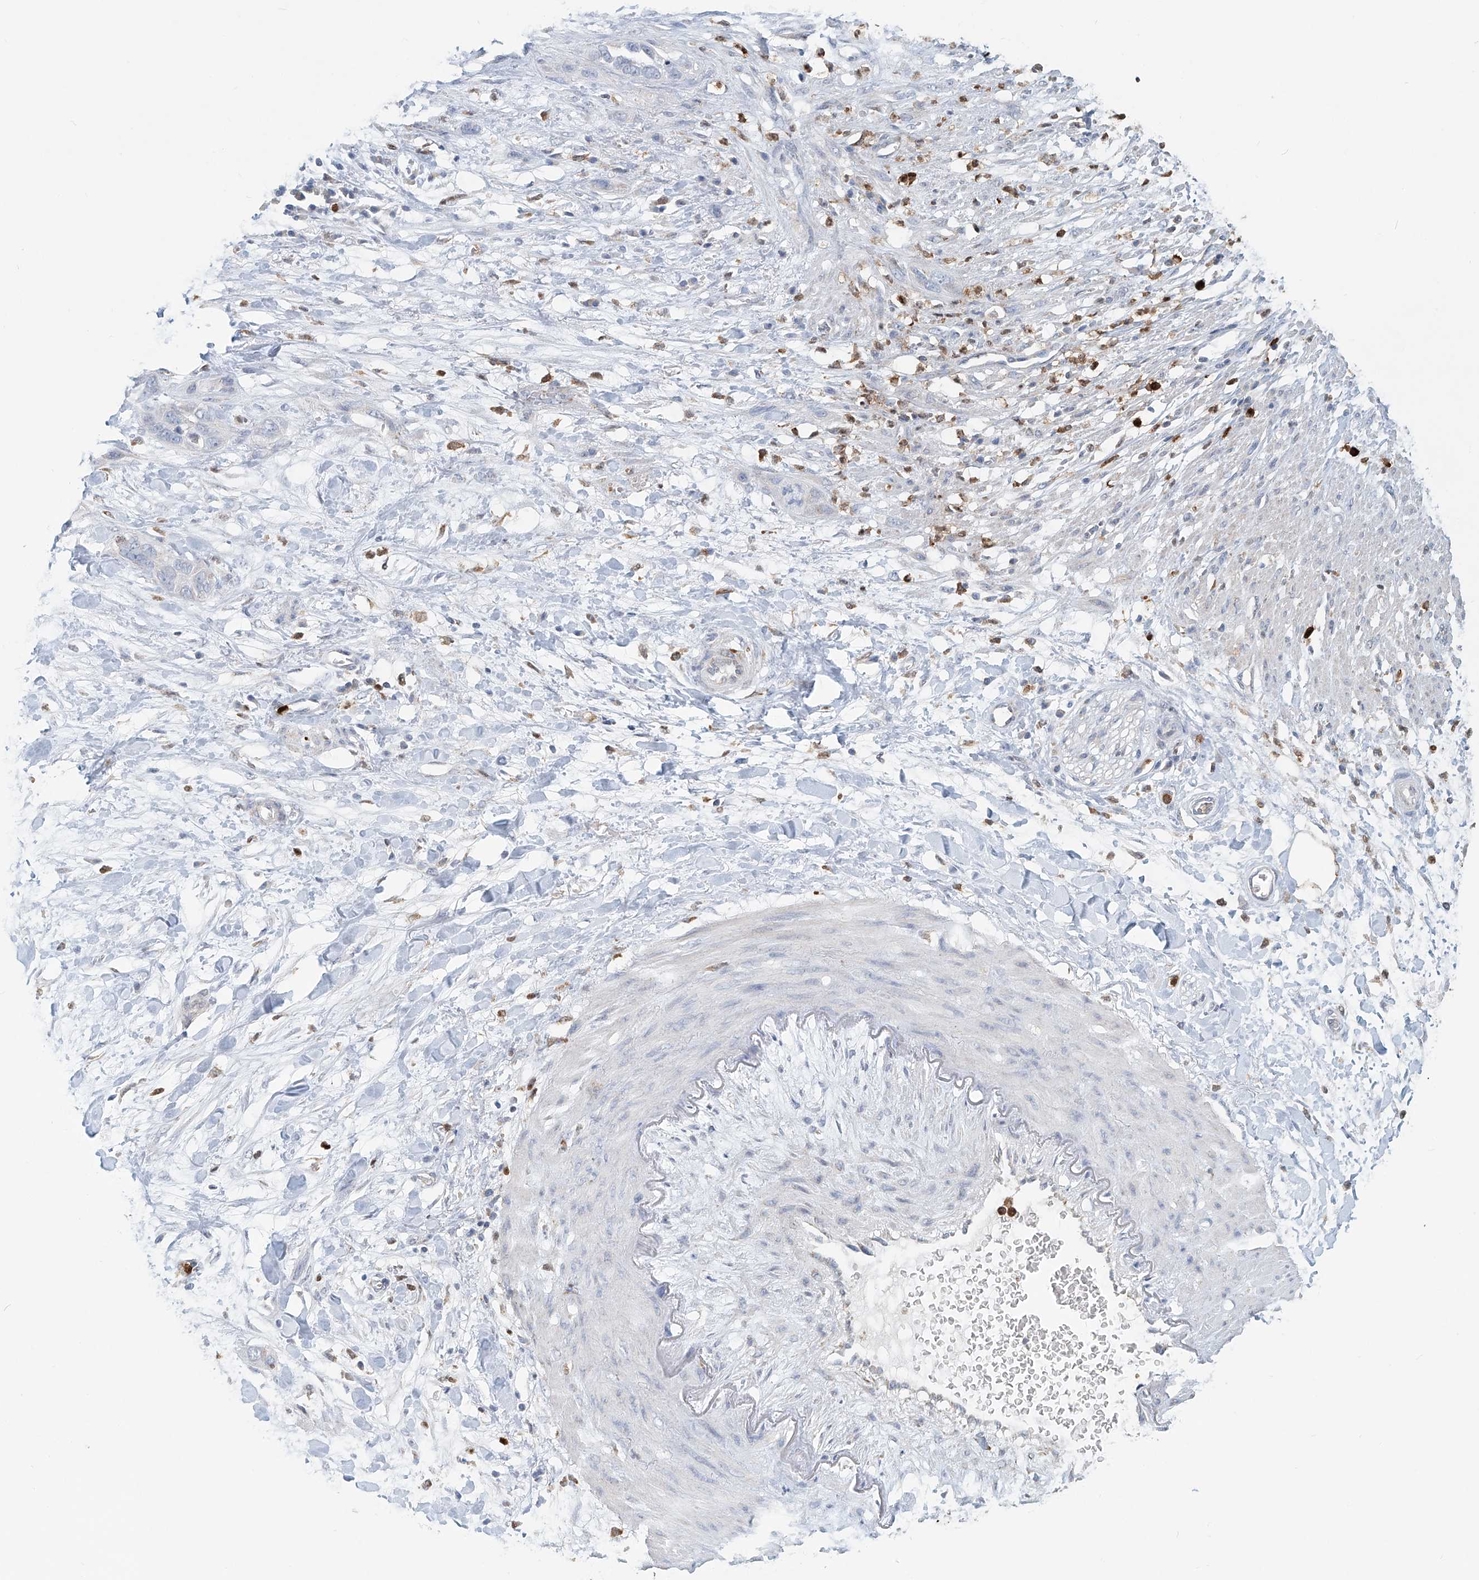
{"staining": {"intensity": "negative", "quantity": "none", "location": "none"}, "tissue": "pancreatic cancer", "cell_type": "Tumor cells", "image_type": "cancer", "snomed": [{"axis": "morphology", "description": "Adenocarcinoma, NOS"}, {"axis": "topography", "description": "Pancreas"}], "caption": "This is an immunohistochemistry micrograph of human pancreatic cancer. There is no staining in tumor cells.", "gene": "PTPRA", "patient": {"sex": "female", "age": 60}}